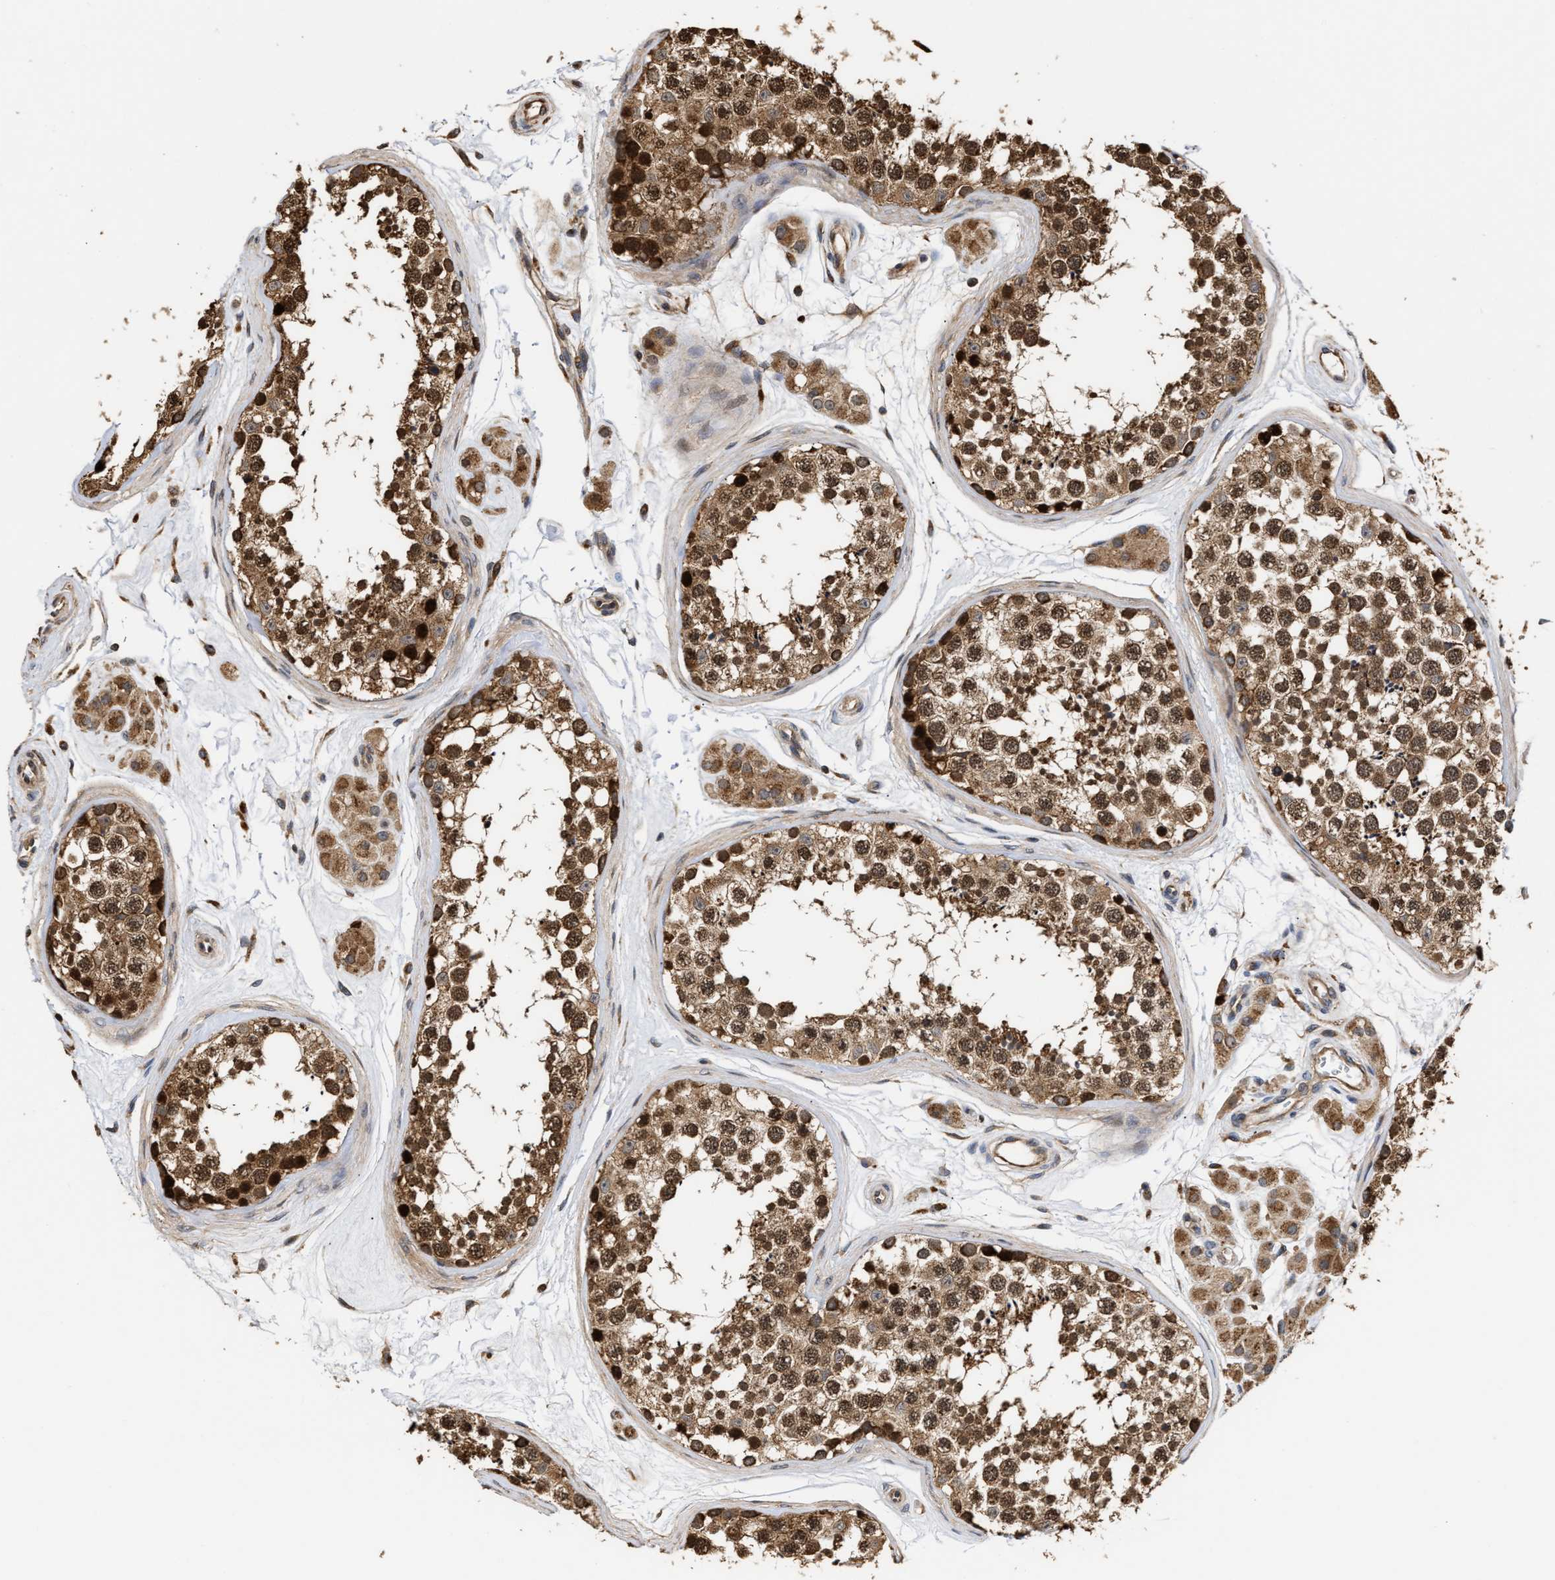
{"staining": {"intensity": "strong", "quantity": ">75%", "location": "cytoplasmic/membranous,nuclear"}, "tissue": "testis", "cell_type": "Cells in seminiferous ducts", "image_type": "normal", "snomed": [{"axis": "morphology", "description": "Normal tissue, NOS"}, {"axis": "topography", "description": "Testis"}], "caption": "Immunohistochemistry (IHC) micrograph of normal testis: testis stained using immunohistochemistry exhibits high levels of strong protein expression localized specifically in the cytoplasmic/membranous,nuclear of cells in seminiferous ducts, appearing as a cytoplasmic/membranous,nuclear brown color.", "gene": "GOSR1", "patient": {"sex": "male", "age": 56}}